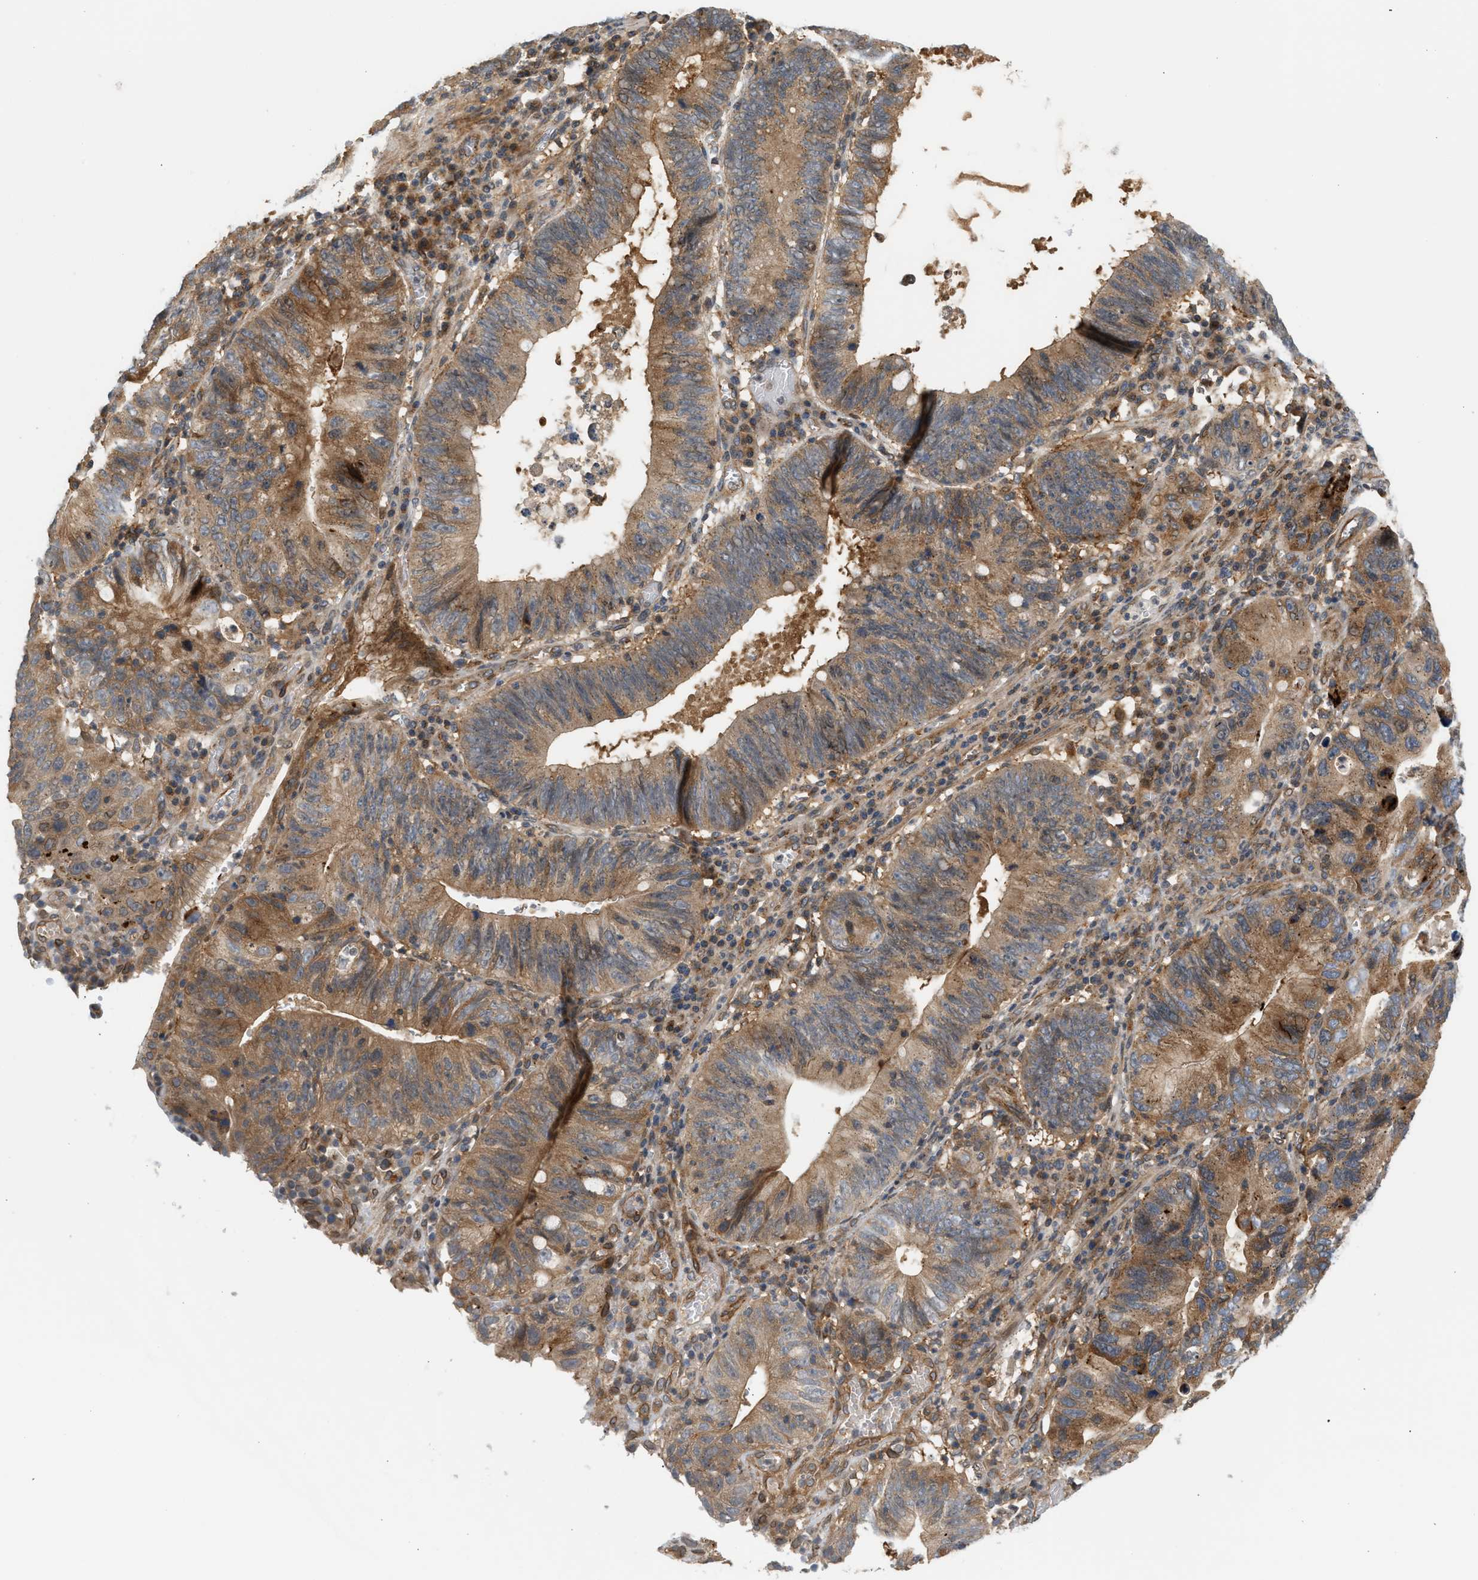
{"staining": {"intensity": "moderate", "quantity": ">75%", "location": "cytoplasmic/membranous"}, "tissue": "stomach cancer", "cell_type": "Tumor cells", "image_type": "cancer", "snomed": [{"axis": "morphology", "description": "Adenocarcinoma, NOS"}, {"axis": "topography", "description": "Stomach"}], "caption": "High-power microscopy captured an IHC micrograph of stomach cancer (adenocarcinoma), revealing moderate cytoplasmic/membranous expression in approximately >75% of tumor cells. (DAB IHC, brown staining for protein, blue staining for nuclei).", "gene": "MAP2K5", "patient": {"sex": "male", "age": 59}}